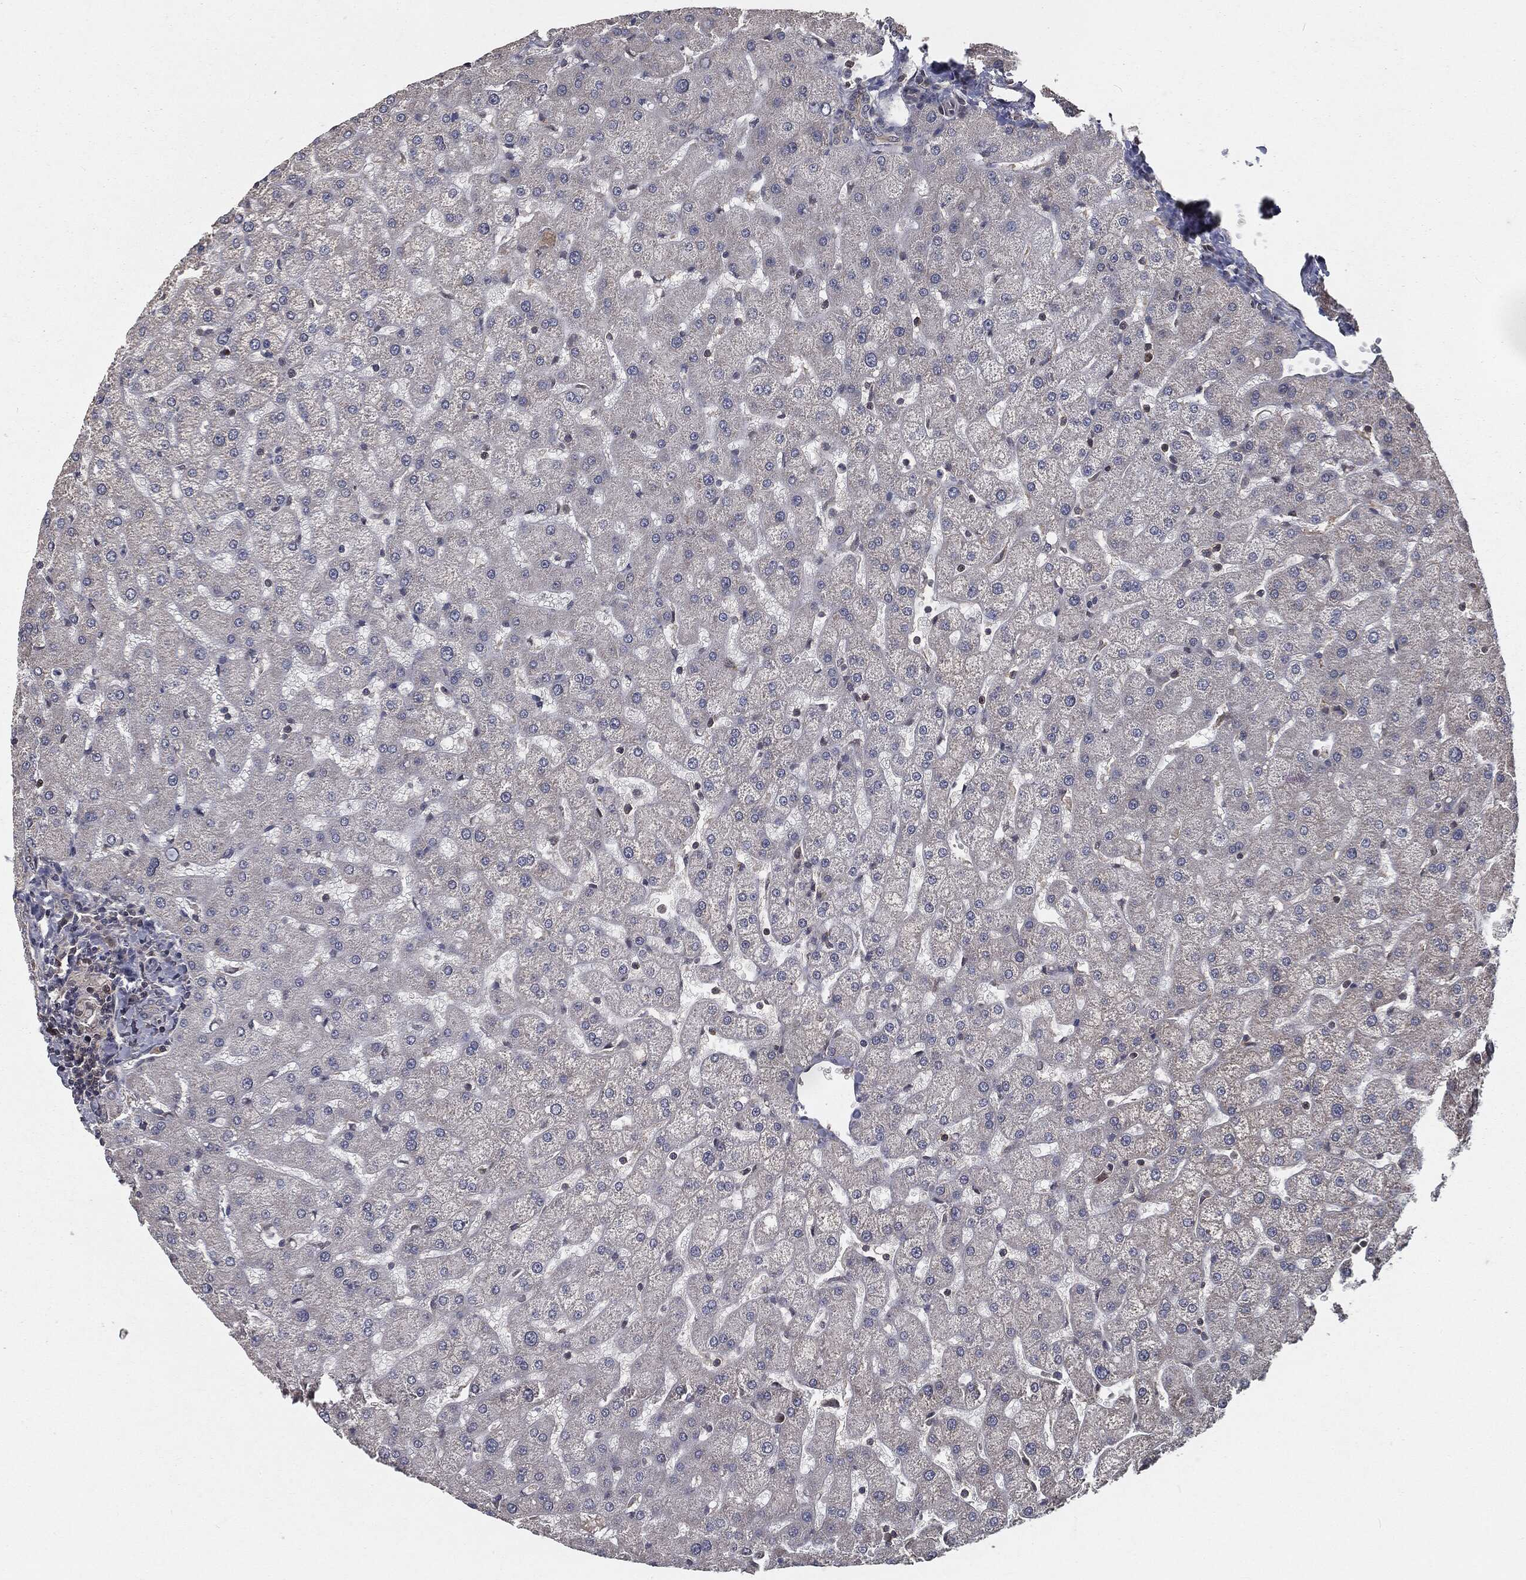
{"staining": {"intensity": "moderate", "quantity": "<25%", "location": "cytoplasmic/membranous"}, "tissue": "liver", "cell_type": "Cholangiocytes", "image_type": "normal", "snomed": [{"axis": "morphology", "description": "Normal tissue, NOS"}, {"axis": "topography", "description": "Liver"}], "caption": "High-magnification brightfield microscopy of unremarkable liver stained with DAB (brown) and counterstained with hematoxylin (blue). cholangiocytes exhibit moderate cytoplasmic/membranous expression is identified in approximately<25% of cells.", "gene": "FBXO7", "patient": {"sex": "female", "age": 50}}